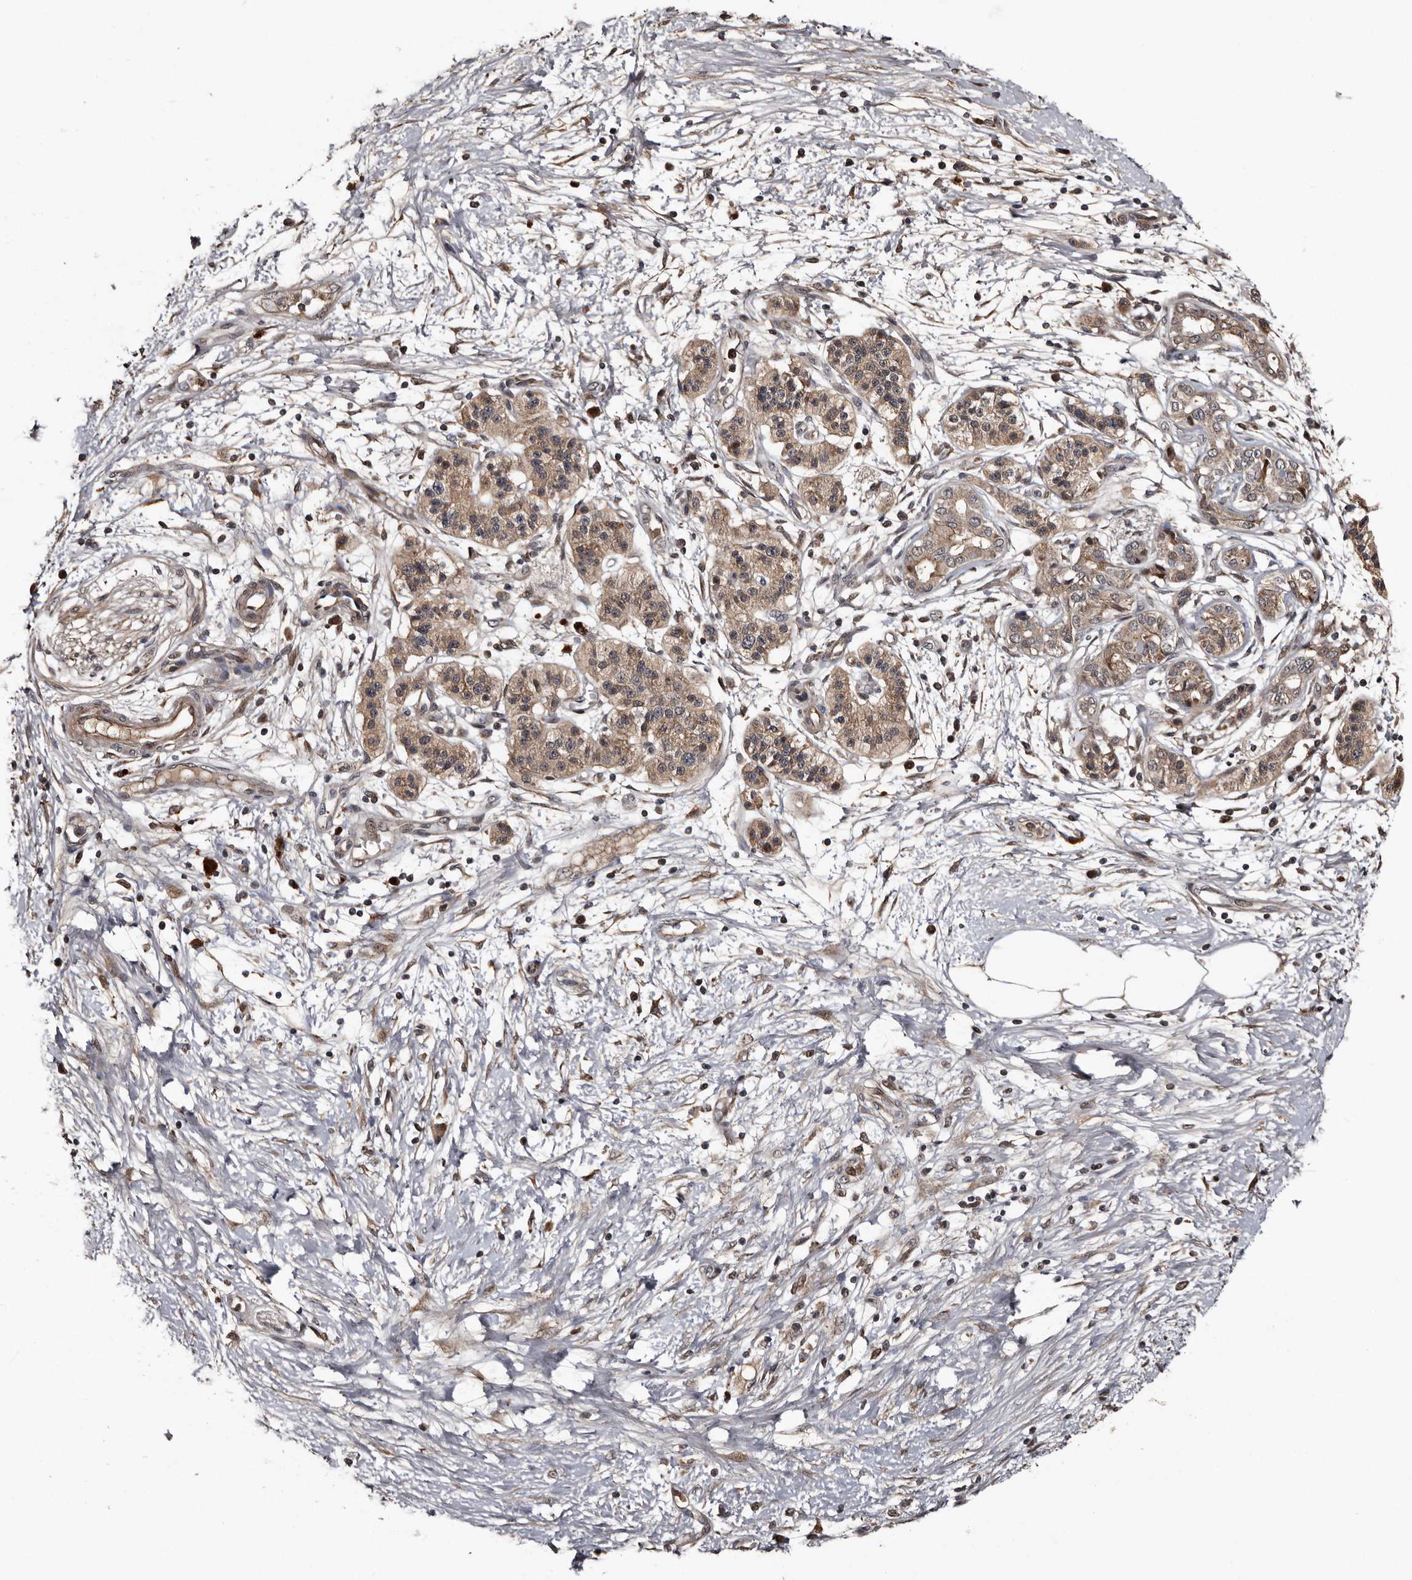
{"staining": {"intensity": "weak", "quantity": ">75%", "location": "cytoplasmic/membranous,nuclear"}, "tissue": "pancreatic cancer", "cell_type": "Tumor cells", "image_type": "cancer", "snomed": [{"axis": "morphology", "description": "Adenocarcinoma, NOS"}, {"axis": "topography", "description": "Pancreas"}], "caption": "An image of human pancreatic cancer stained for a protein reveals weak cytoplasmic/membranous and nuclear brown staining in tumor cells. The protein of interest is shown in brown color, while the nuclei are stained blue.", "gene": "SERTAD4", "patient": {"sex": "male", "age": 50}}